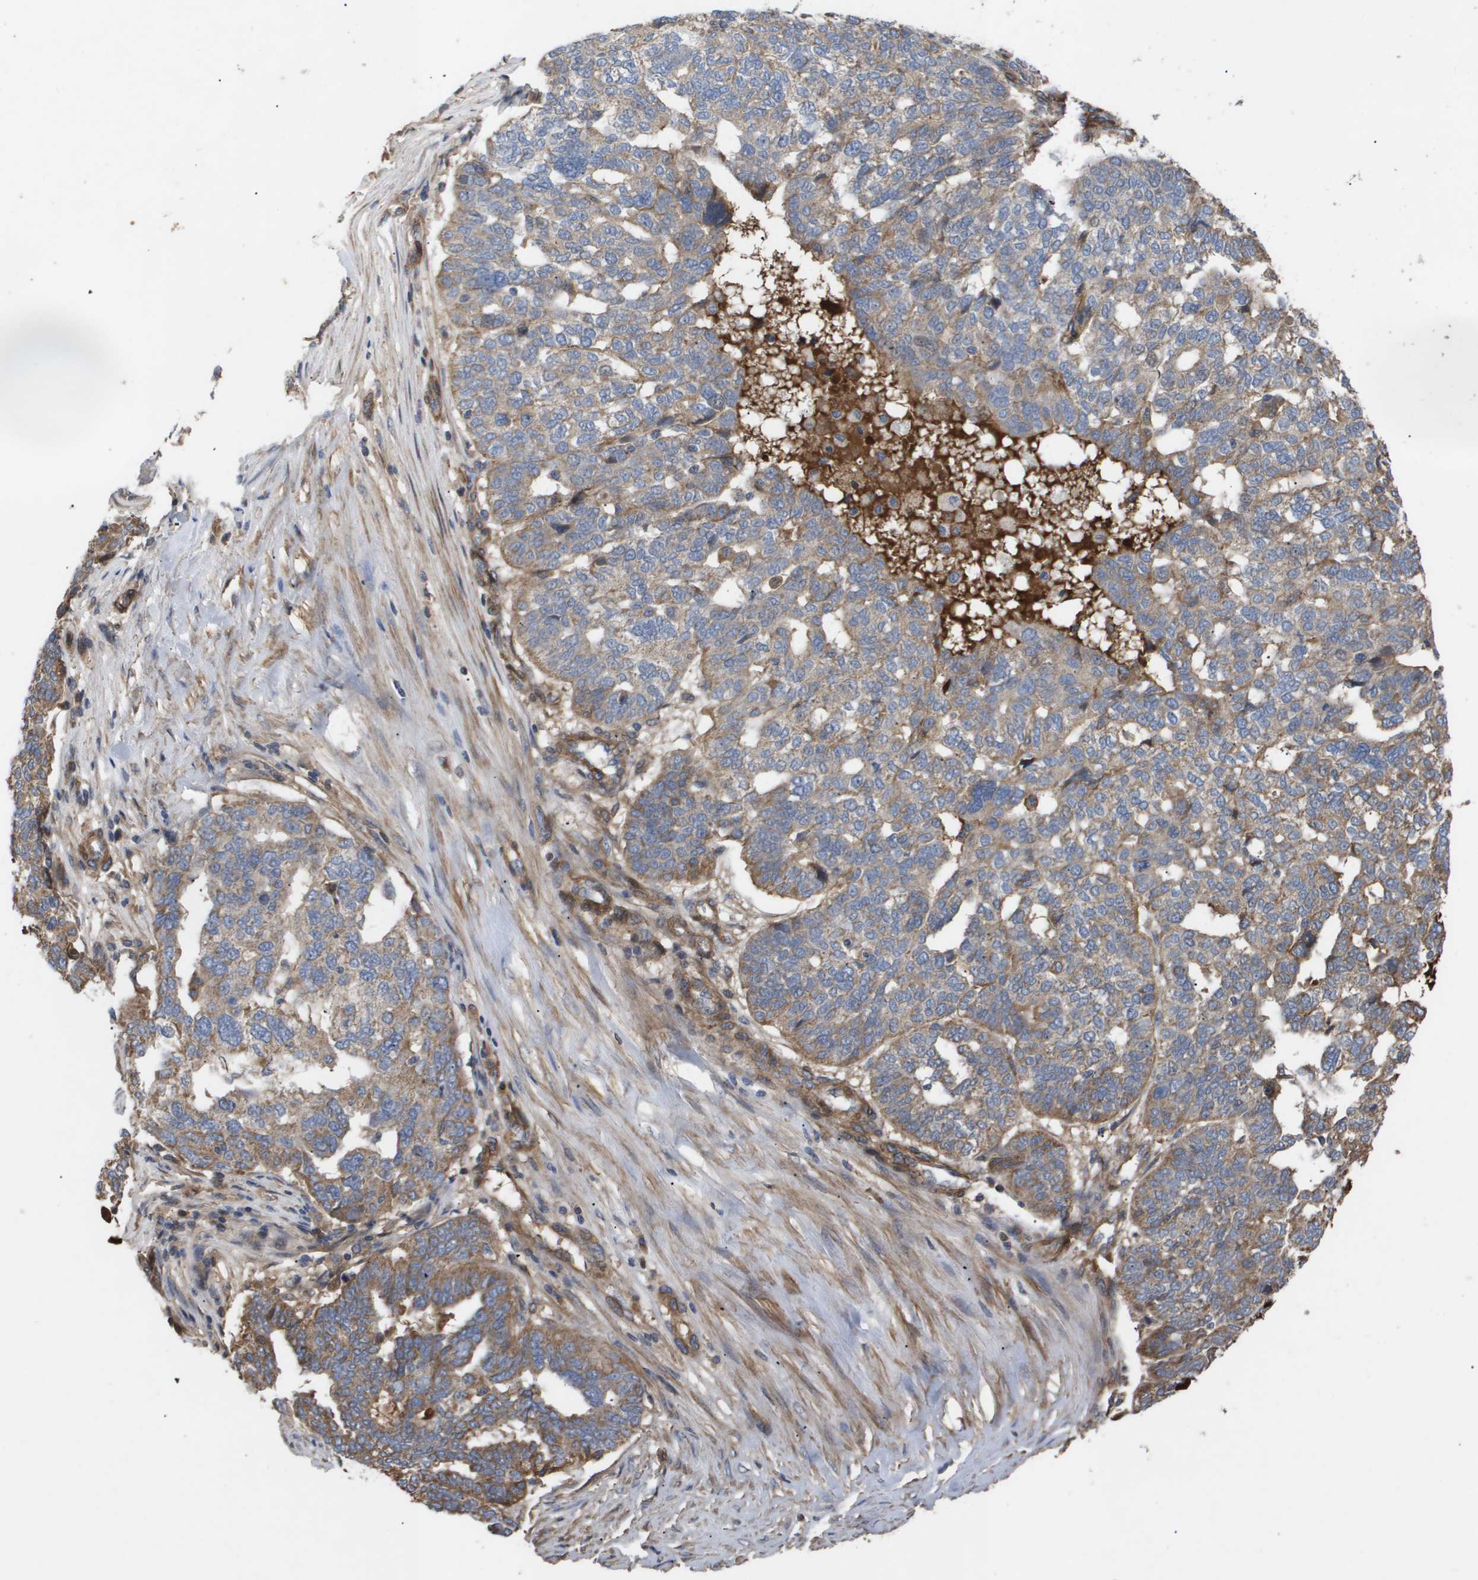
{"staining": {"intensity": "moderate", "quantity": ">75%", "location": "cytoplasmic/membranous"}, "tissue": "ovarian cancer", "cell_type": "Tumor cells", "image_type": "cancer", "snomed": [{"axis": "morphology", "description": "Cystadenocarcinoma, serous, NOS"}, {"axis": "topography", "description": "Ovary"}], "caption": "This photomicrograph exhibits IHC staining of serous cystadenocarcinoma (ovarian), with medium moderate cytoplasmic/membranous positivity in approximately >75% of tumor cells.", "gene": "TNS1", "patient": {"sex": "female", "age": 59}}